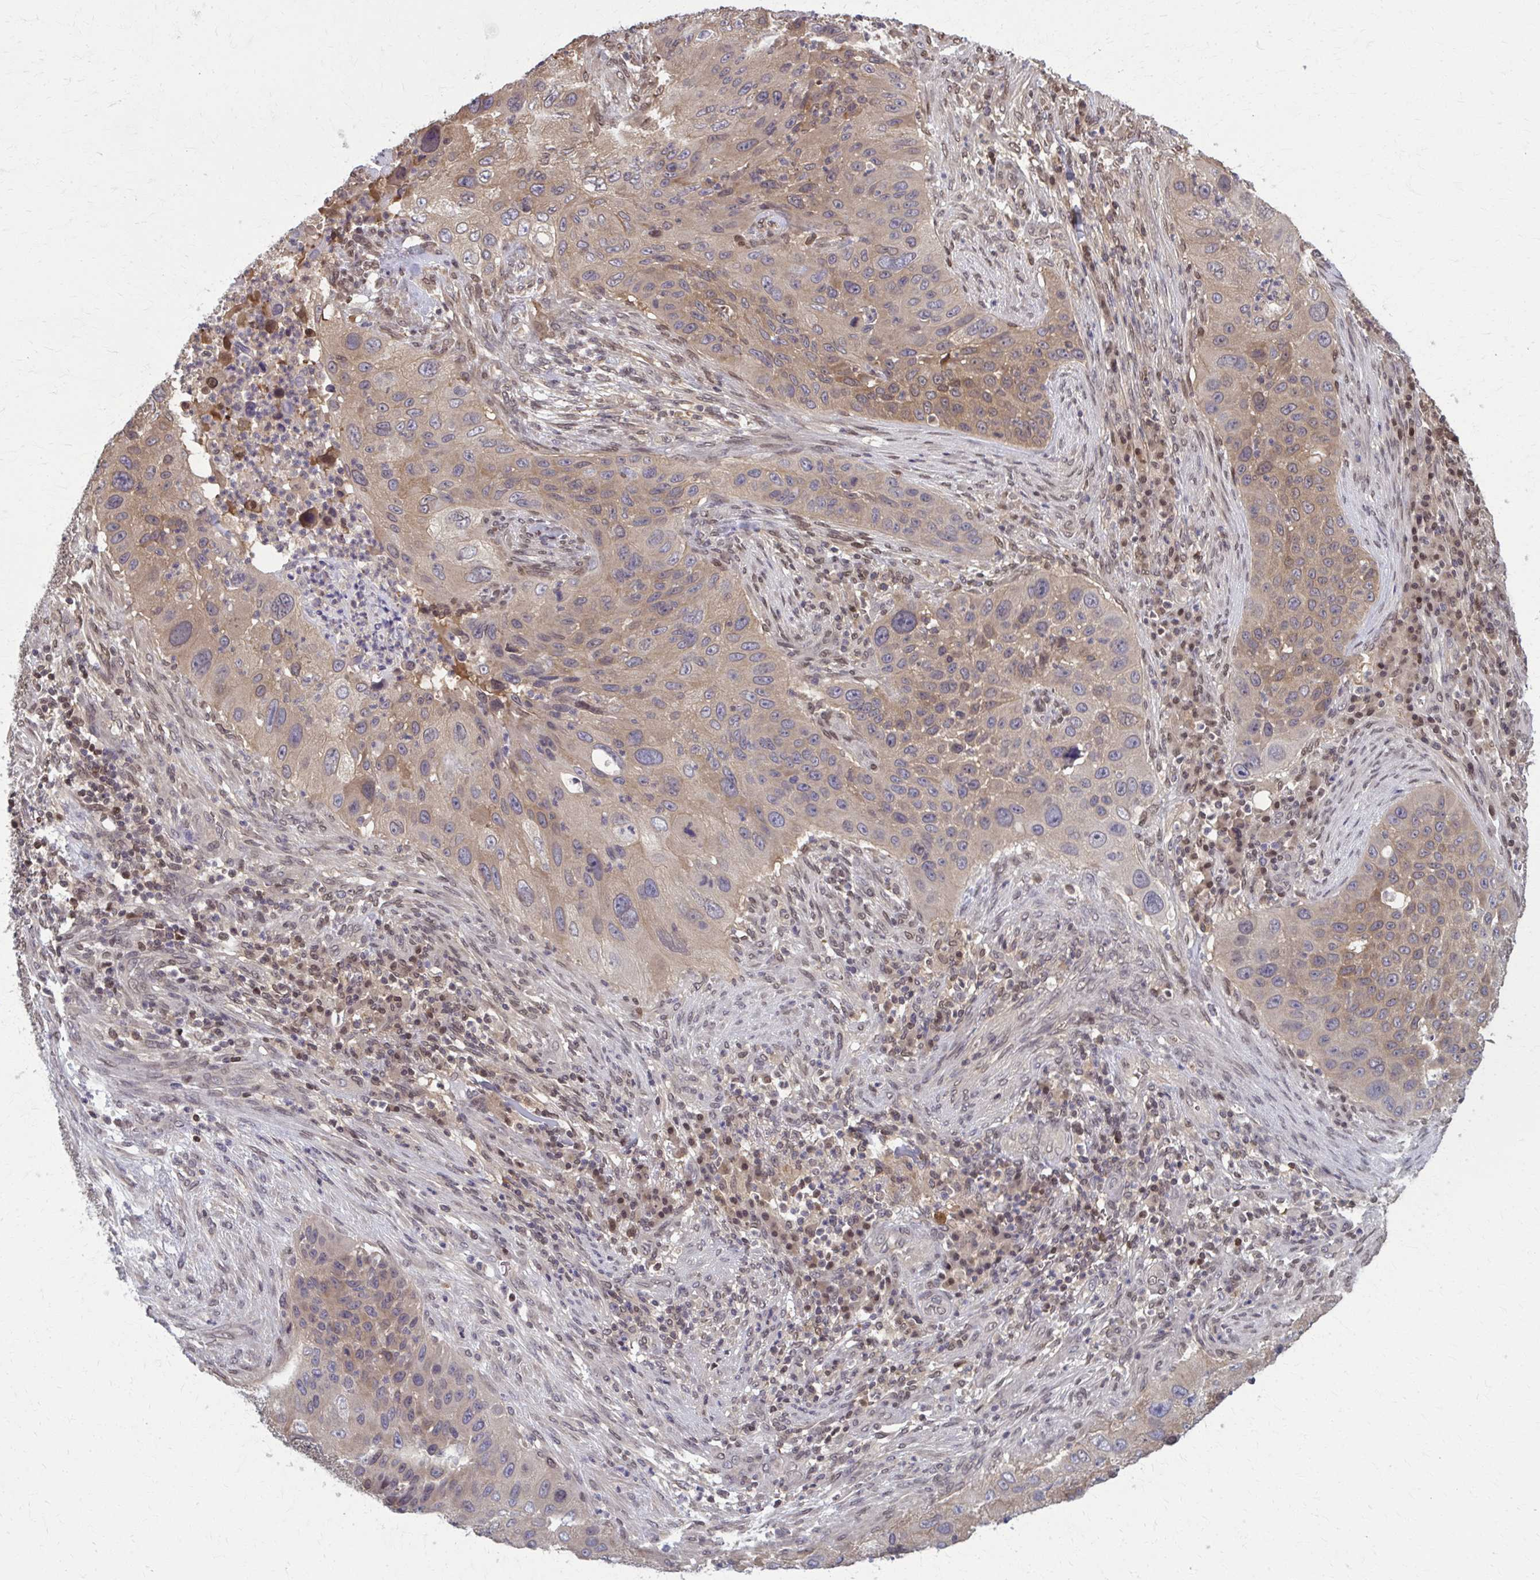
{"staining": {"intensity": "moderate", "quantity": ">75%", "location": "cytoplasmic/membranous,nuclear"}, "tissue": "lung cancer", "cell_type": "Tumor cells", "image_type": "cancer", "snomed": [{"axis": "morphology", "description": "Squamous cell carcinoma, NOS"}, {"axis": "topography", "description": "Lung"}], "caption": "Lung cancer tissue shows moderate cytoplasmic/membranous and nuclear staining in about >75% of tumor cells, visualized by immunohistochemistry.", "gene": "MDH1", "patient": {"sex": "male", "age": 63}}